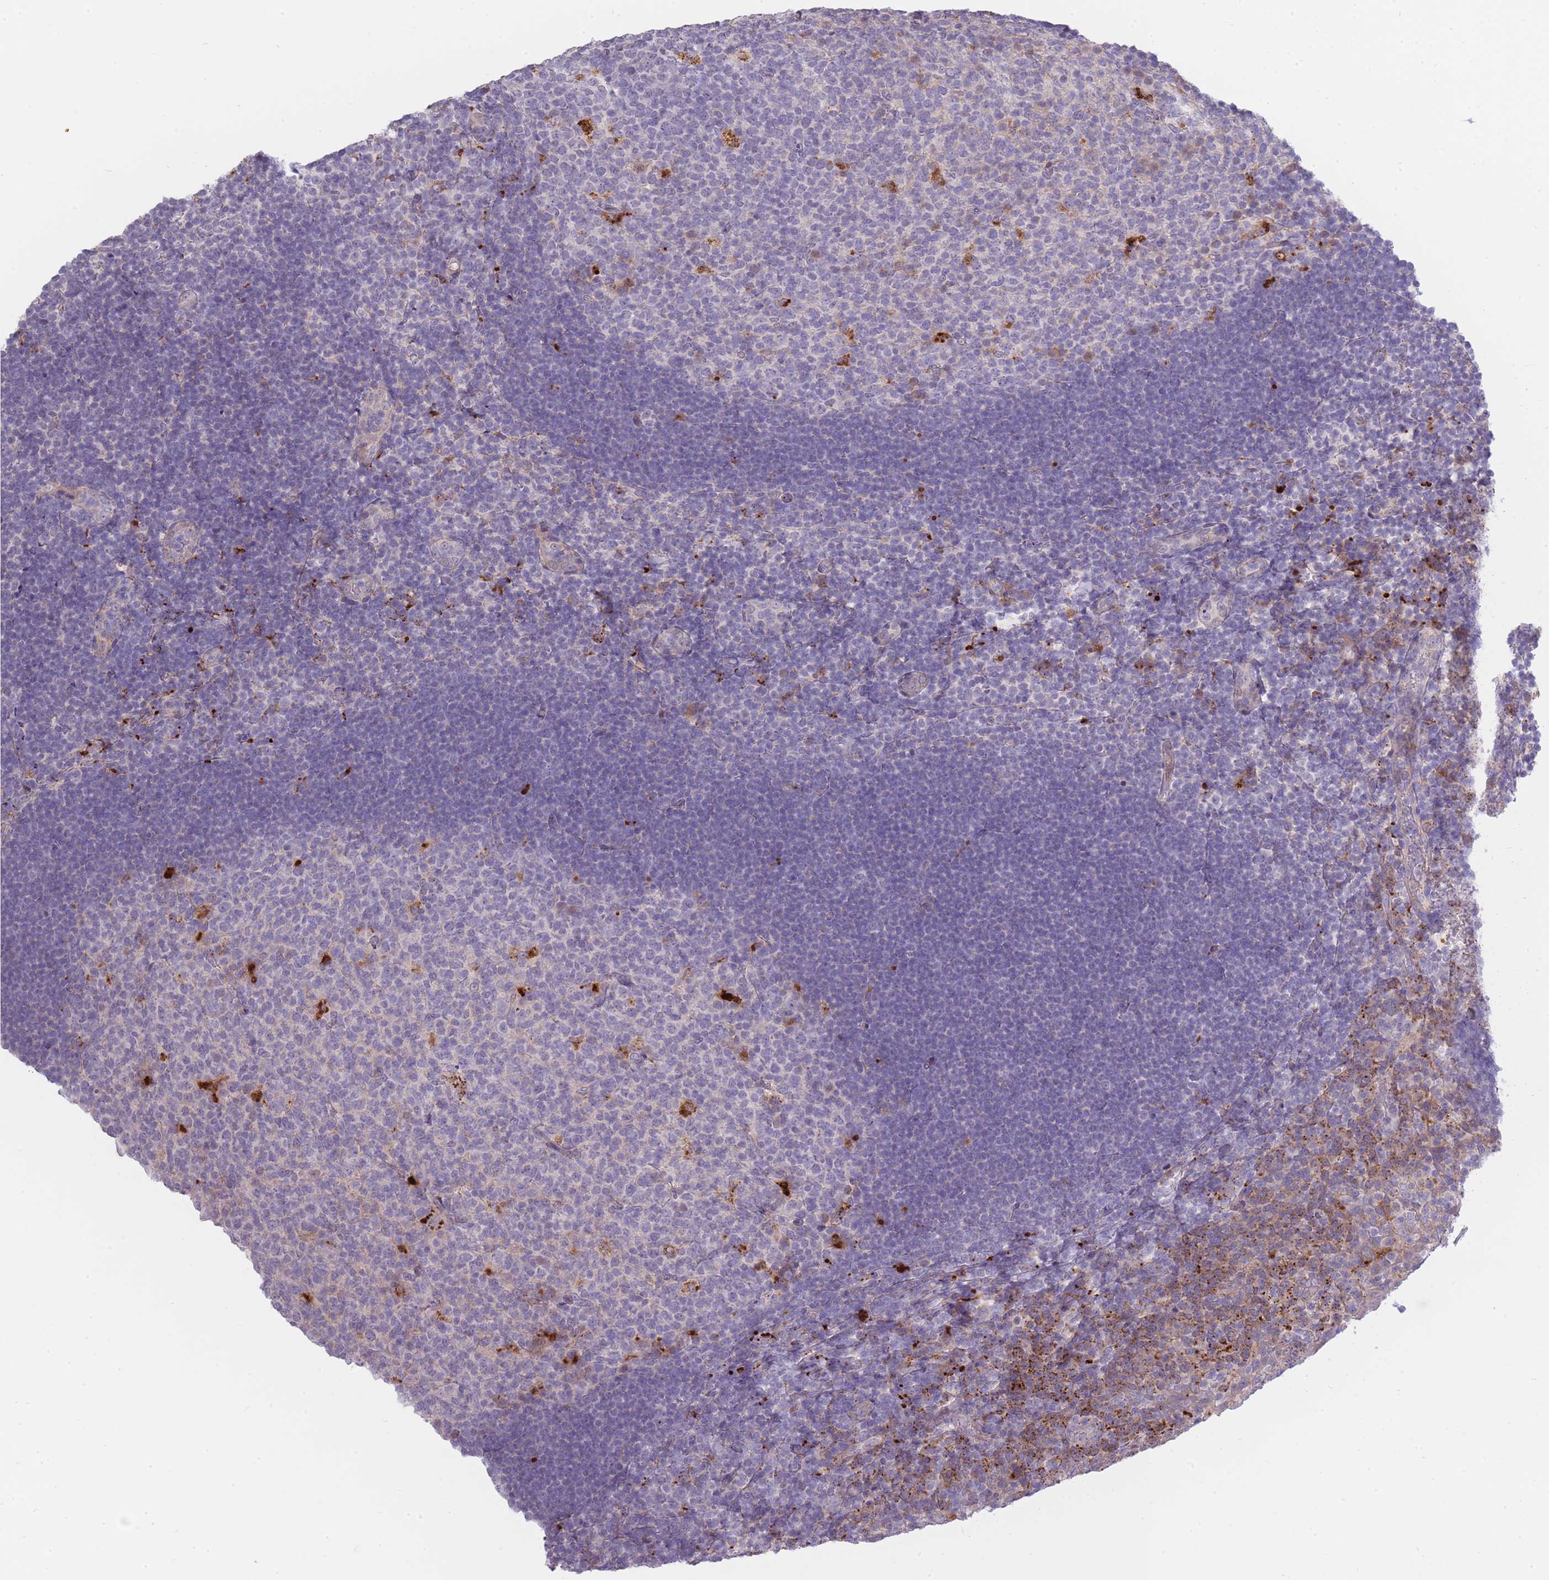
{"staining": {"intensity": "strong", "quantity": "<25%", "location": "cytoplasmic/membranous"}, "tissue": "tonsil", "cell_type": "Germinal center cells", "image_type": "normal", "snomed": [{"axis": "morphology", "description": "Normal tissue, NOS"}, {"axis": "topography", "description": "Tonsil"}], "caption": "Tonsil stained with immunohistochemistry (IHC) shows strong cytoplasmic/membranous expression in about <25% of germinal center cells. The protein of interest is shown in brown color, while the nuclei are stained blue.", "gene": "TRIM61", "patient": {"sex": "female", "age": 10}}